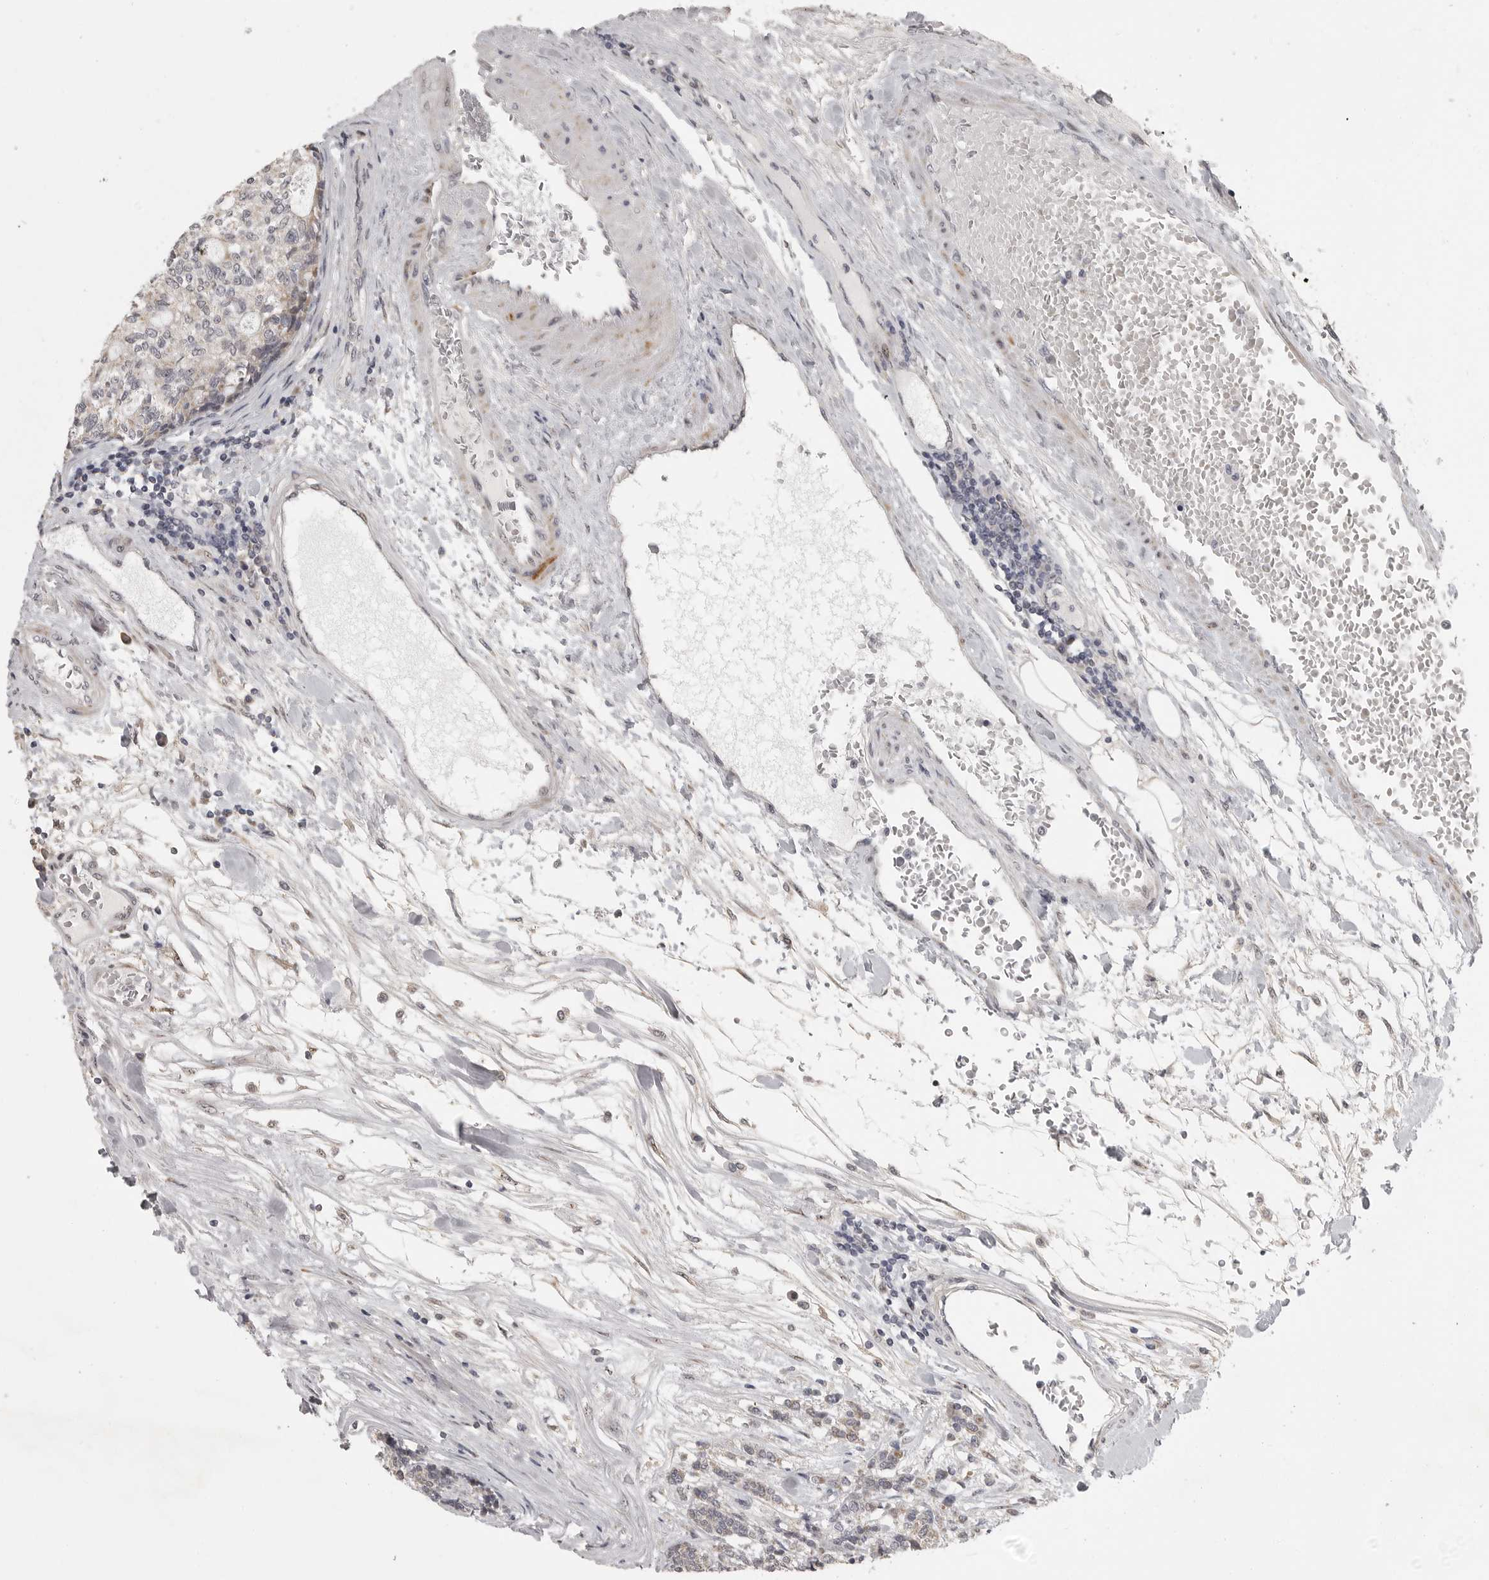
{"staining": {"intensity": "negative", "quantity": "none", "location": "none"}, "tissue": "carcinoid", "cell_type": "Tumor cells", "image_type": "cancer", "snomed": [{"axis": "morphology", "description": "Carcinoid, malignant, NOS"}, {"axis": "topography", "description": "Pancreas"}], "caption": "Tumor cells show no significant positivity in malignant carcinoid. (DAB immunohistochemistry visualized using brightfield microscopy, high magnification).", "gene": "POLE2", "patient": {"sex": "female", "age": 54}}